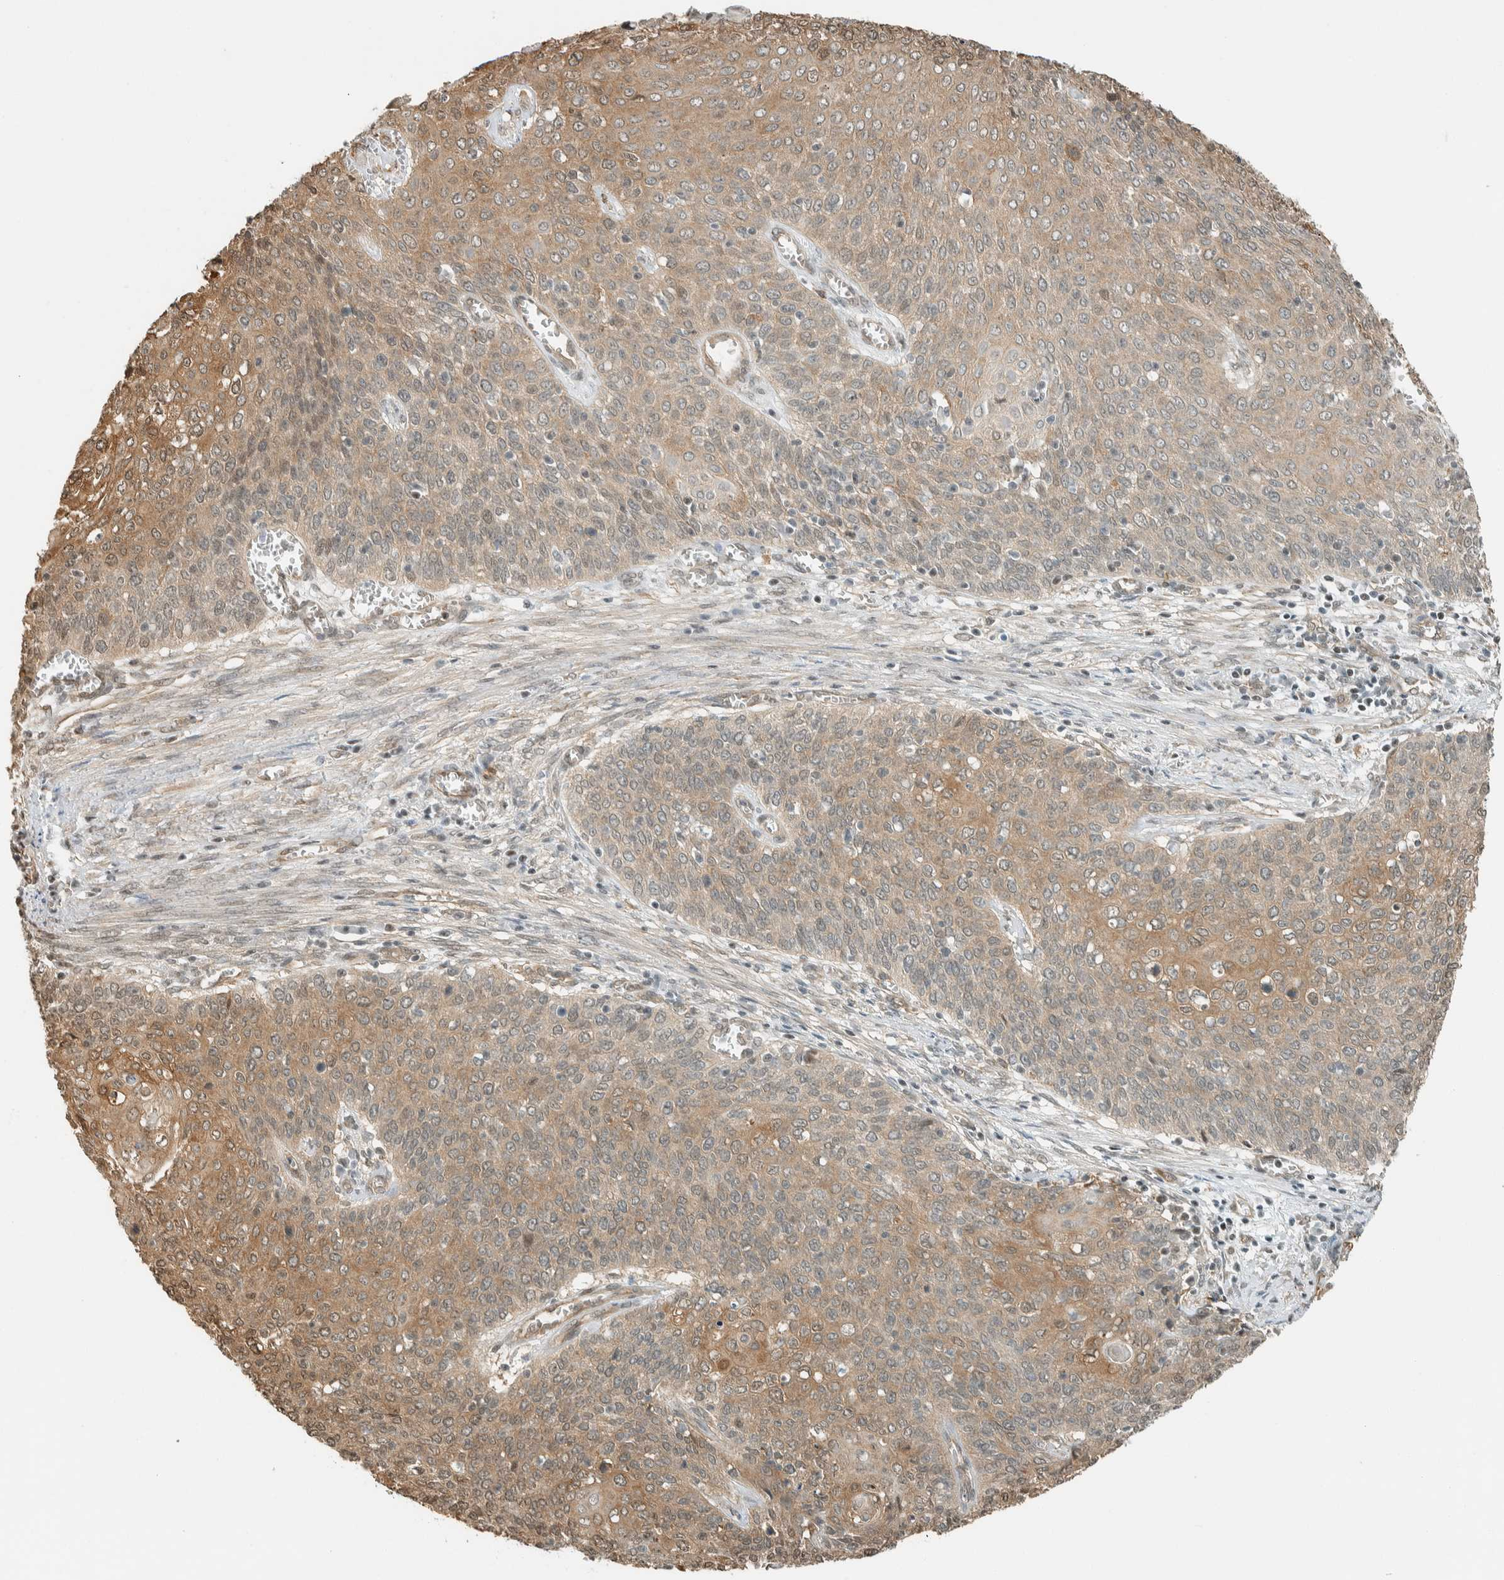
{"staining": {"intensity": "weak", "quantity": ">75%", "location": "cytoplasmic/membranous,nuclear"}, "tissue": "cervical cancer", "cell_type": "Tumor cells", "image_type": "cancer", "snomed": [{"axis": "morphology", "description": "Squamous cell carcinoma, NOS"}, {"axis": "topography", "description": "Cervix"}], "caption": "Cervical cancer (squamous cell carcinoma) stained for a protein reveals weak cytoplasmic/membranous and nuclear positivity in tumor cells. Immunohistochemistry stains the protein of interest in brown and the nuclei are stained blue.", "gene": "NIBAN2", "patient": {"sex": "female", "age": 39}}